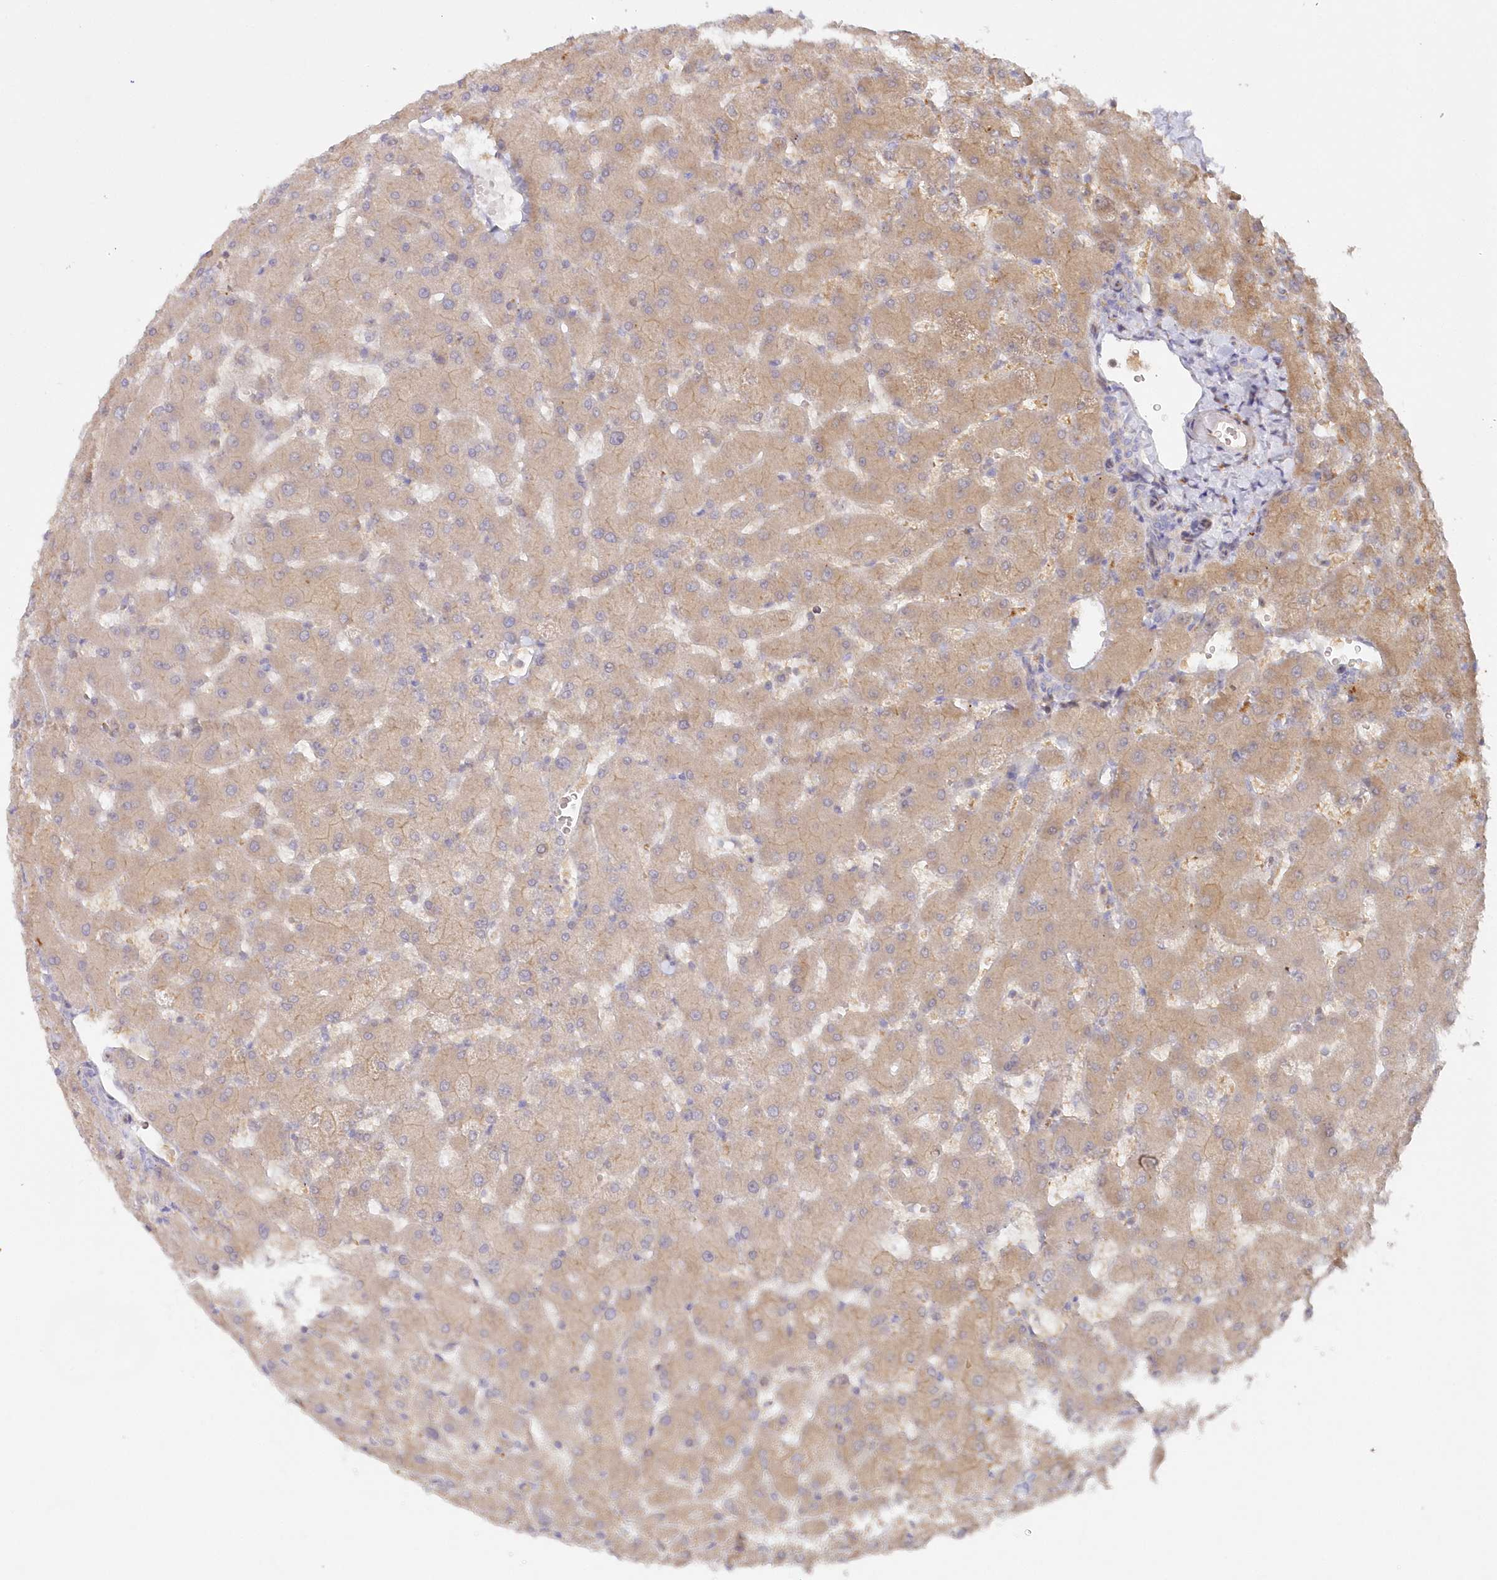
{"staining": {"intensity": "negative", "quantity": "none", "location": "none"}, "tissue": "liver", "cell_type": "Cholangiocytes", "image_type": "normal", "snomed": [{"axis": "morphology", "description": "Normal tissue, NOS"}, {"axis": "topography", "description": "Liver"}], "caption": "There is no significant expression in cholangiocytes of liver. (Brightfield microscopy of DAB IHC at high magnification).", "gene": "GBE1", "patient": {"sex": "female", "age": 63}}